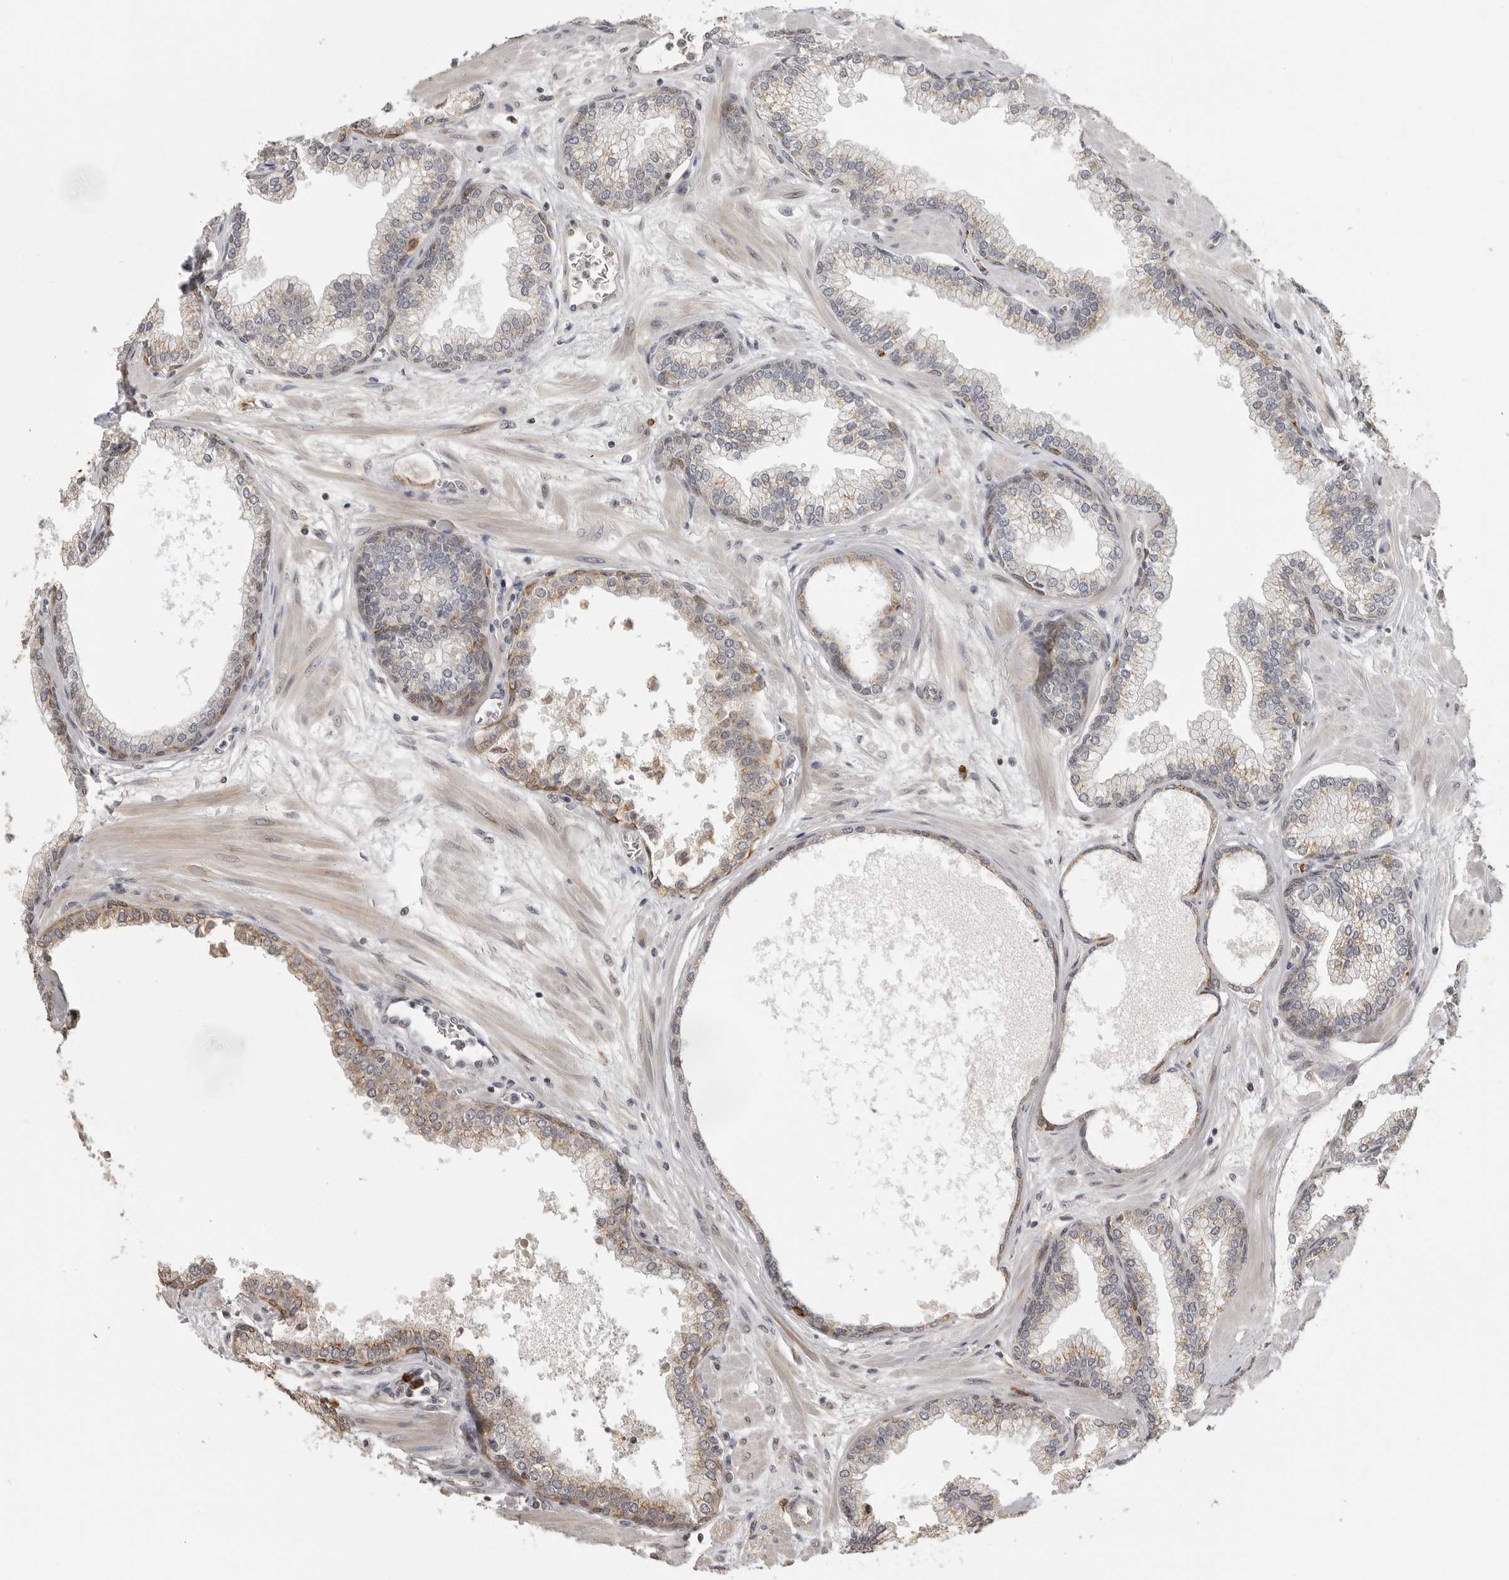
{"staining": {"intensity": "moderate", "quantity": "<25%", "location": "cytoplasmic/membranous"}, "tissue": "prostate", "cell_type": "Glandular cells", "image_type": "normal", "snomed": [{"axis": "morphology", "description": "Normal tissue, NOS"}, {"axis": "morphology", "description": "Urothelial carcinoma, Low grade"}, {"axis": "topography", "description": "Urinary bladder"}, {"axis": "topography", "description": "Prostate"}], "caption": "Moderate cytoplasmic/membranous protein expression is identified in approximately <25% of glandular cells in prostate.", "gene": "IDO1", "patient": {"sex": "male", "age": 60}}